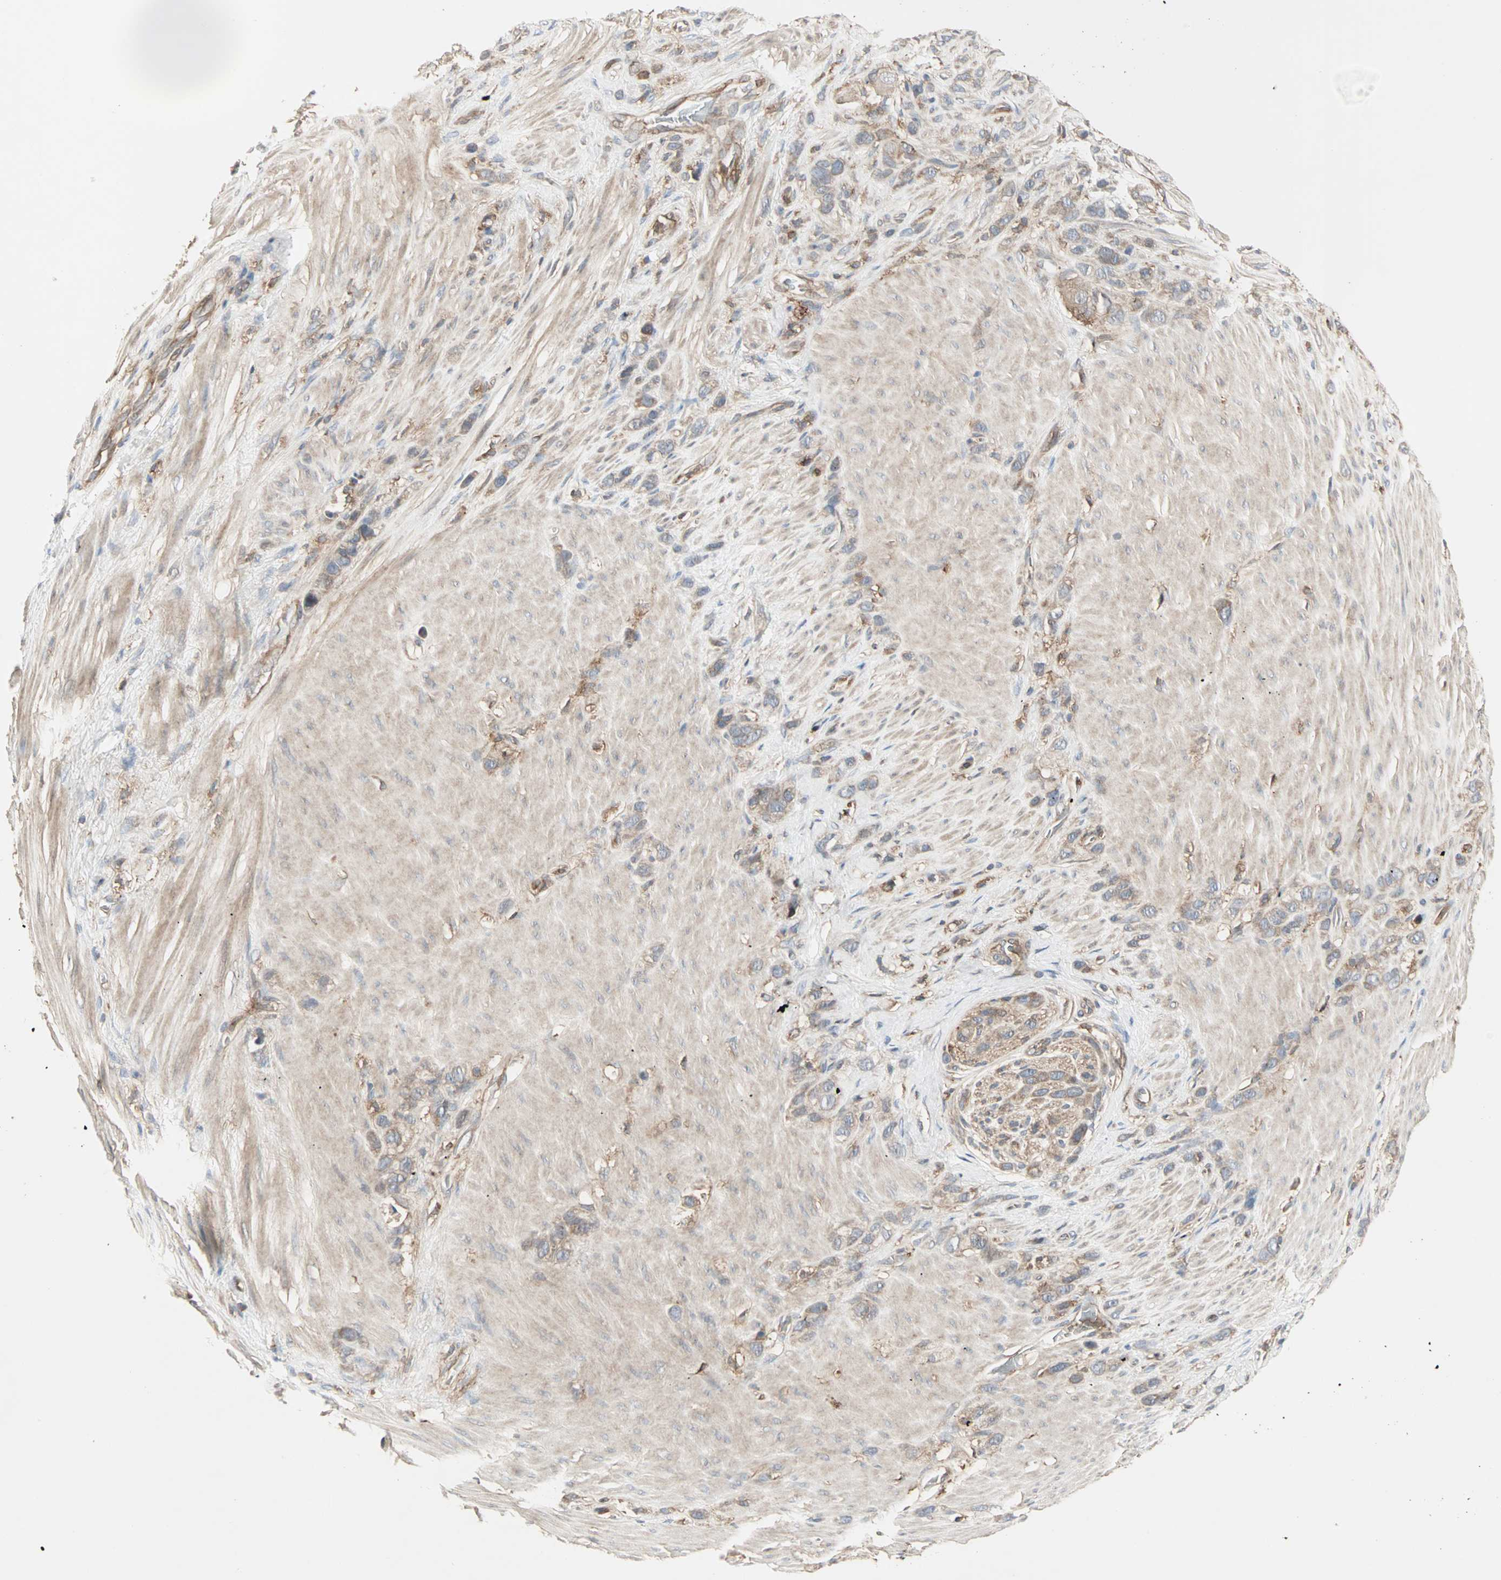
{"staining": {"intensity": "moderate", "quantity": ">75%", "location": "cytoplasmic/membranous"}, "tissue": "stomach cancer", "cell_type": "Tumor cells", "image_type": "cancer", "snomed": [{"axis": "morphology", "description": "Normal tissue, NOS"}, {"axis": "morphology", "description": "Adenocarcinoma, NOS"}, {"axis": "morphology", "description": "Adenocarcinoma, High grade"}, {"axis": "topography", "description": "Stomach, upper"}, {"axis": "topography", "description": "Stomach"}], "caption": "Protein expression by IHC reveals moderate cytoplasmic/membranous expression in about >75% of tumor cells in stomach adenocarcinoma.", "gene": "GNAI2", "patient": {"sex": "female", "age": 65}}